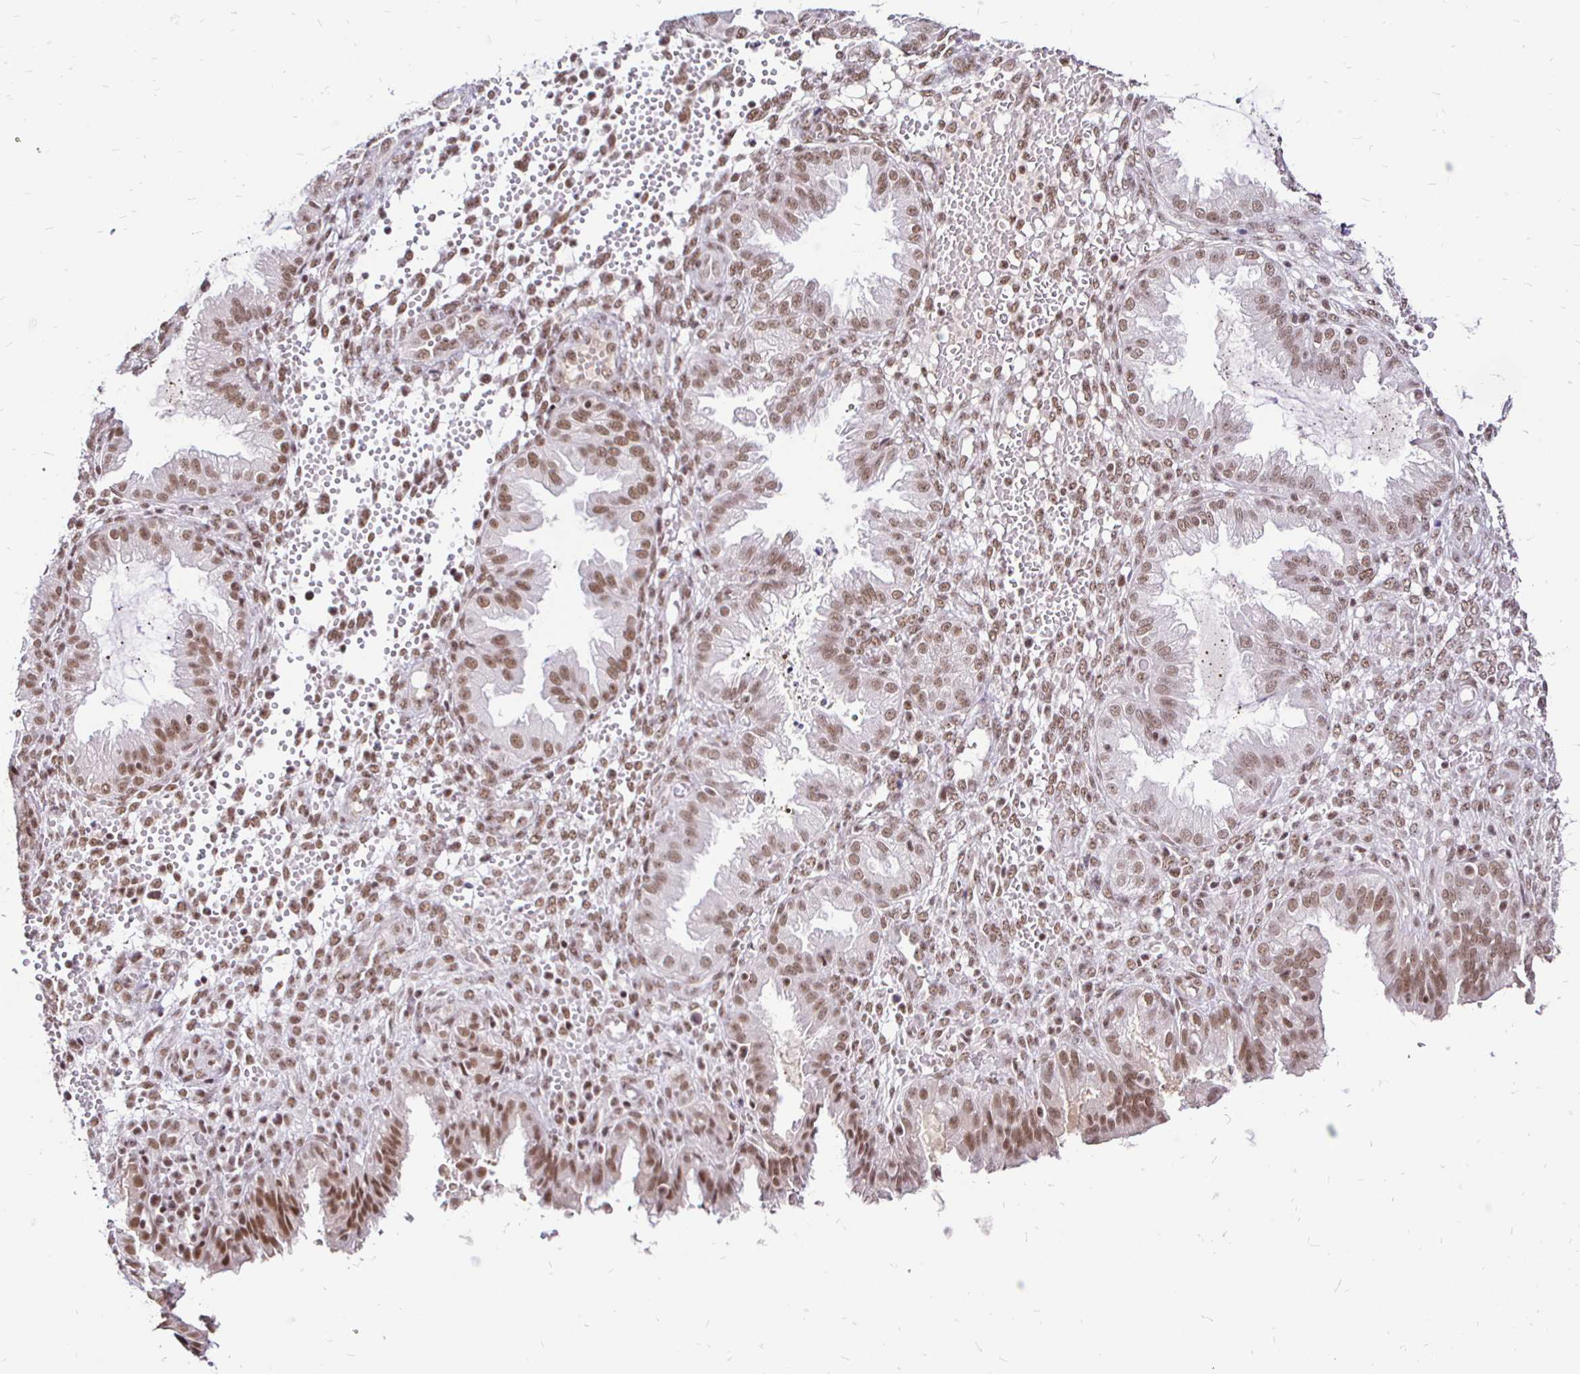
{"staining": {"intensity": "weak", "quantity": "25%-75%", "location": "nuclear"}, "tissue": "endometrium", "cell_type": "Cells in endometrial stroma", "image_type": "normal", "snomed": [{"axis": "morphology", "description": "Normal tissue, NOS"}, {"axis": "topography", "description": "Endometrium"}], "caption": "Brown immunohistochemical staining in unremarkable endometrium shows weak nuclear positivity in about 25%-75% of cells in endometrial stroma. Immunohistochemistry stains the protein of interest in brown and the nuclei are stained blue.", "gene": "SIN3A", "patient": {"sex": "female", "age": 33}}